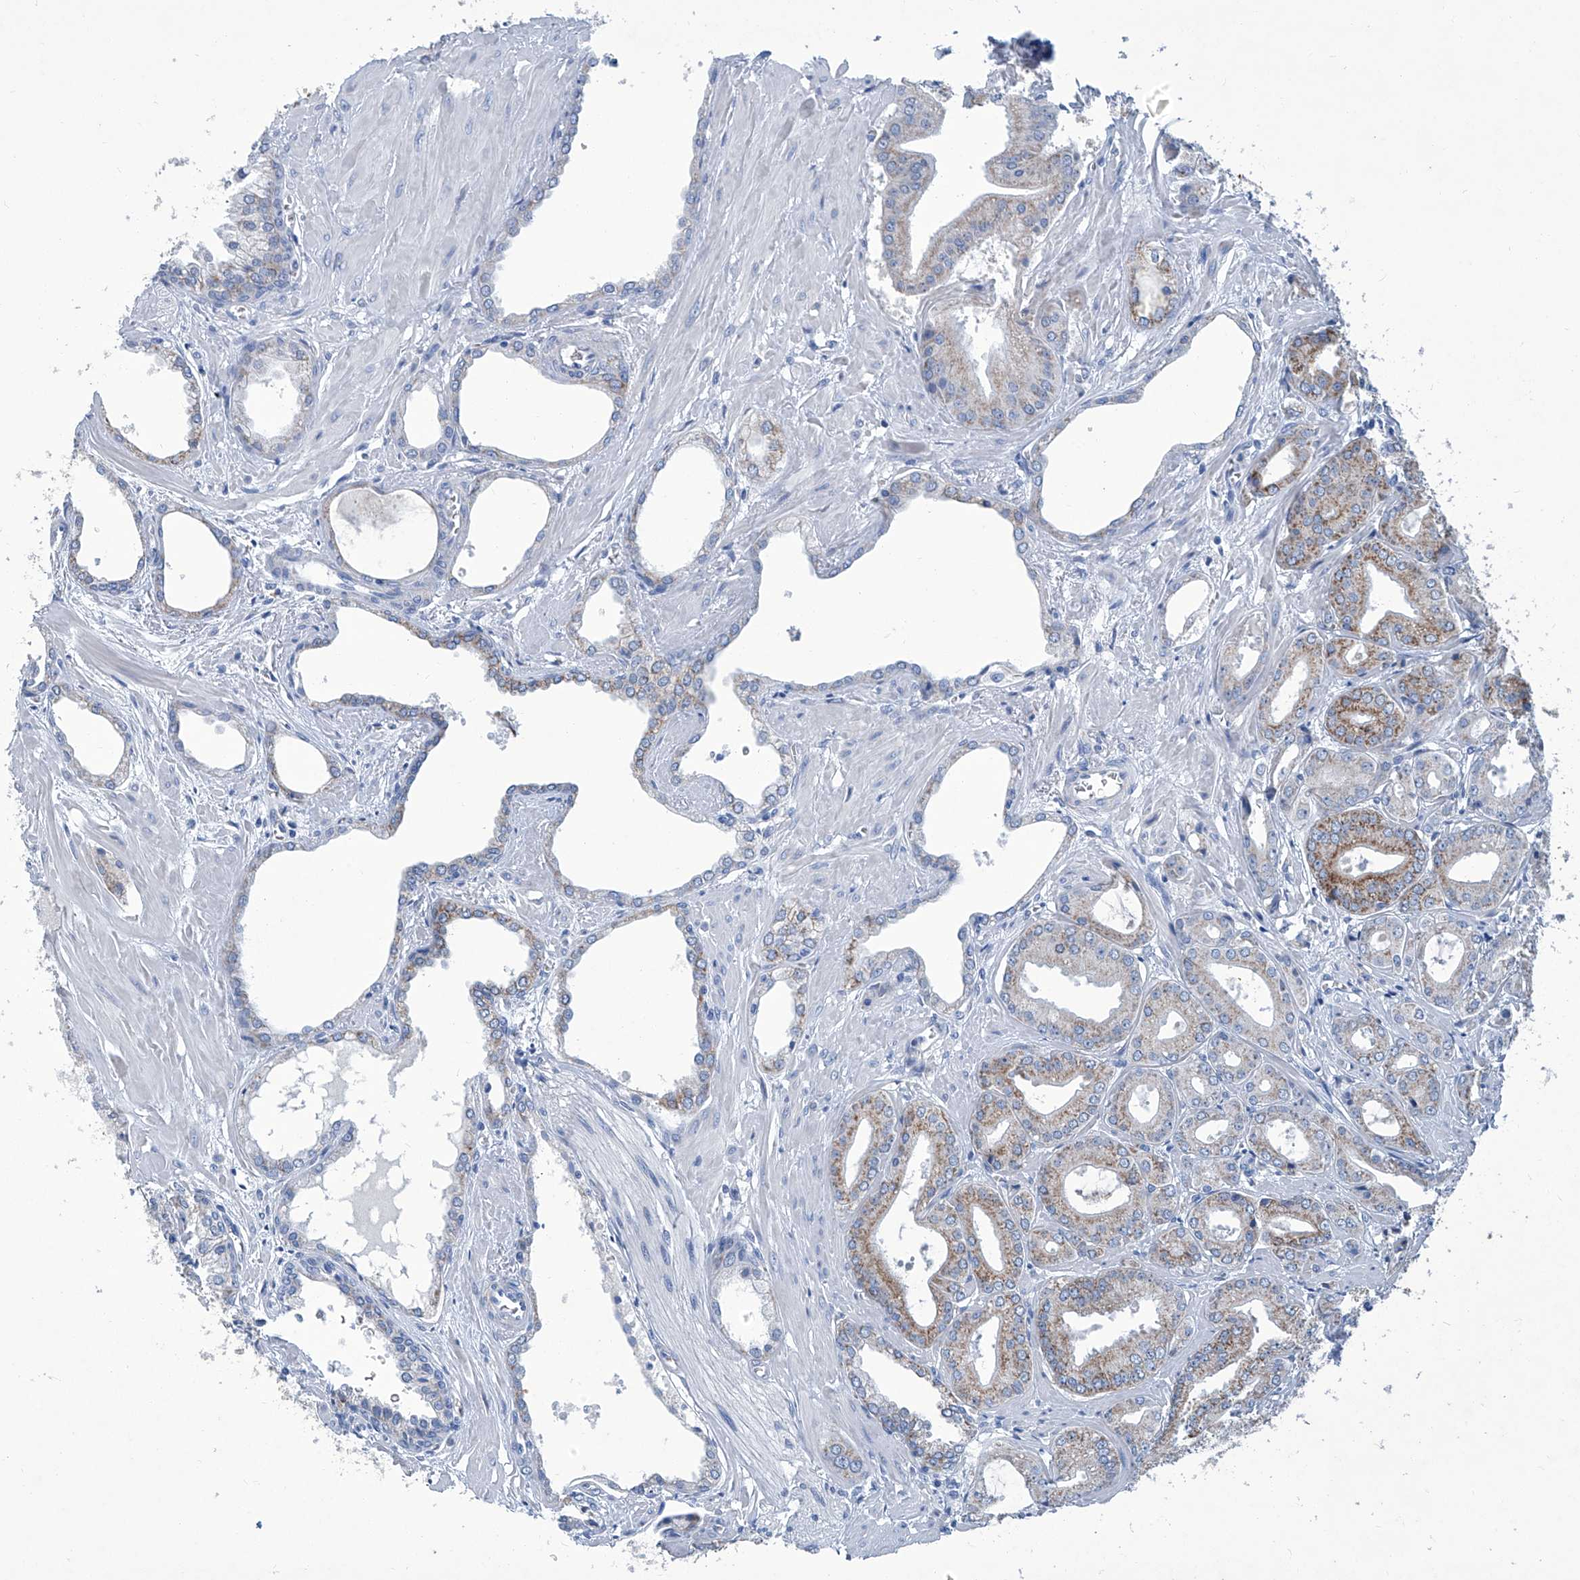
{"staining": {"intensity": "moderate", "quantity": "25%-75%", "location": "cytoplasmic/membranous"}, "tissue": "prostate cancer", "cell_type": "Tumor cells", "image_type": "cancer", "snomed": [{"axis": "morphology", "description": "Adenocarcinoma, Low grade"}, {"axis": "topography", "description": "Prostate"}], "caption": "High-magnification brightfield microscopy of prostate cancer (adenocarcinoma (low-grade)) stained with DAB (brown) and counterstained with hematoxylin (blue). tumor cells exhibit moderate cytoplasmic/membranous staining is seen in about25%-75% of cells.", "gene": "MTARC1", "patient": {"sex": "male", "age": 67}}